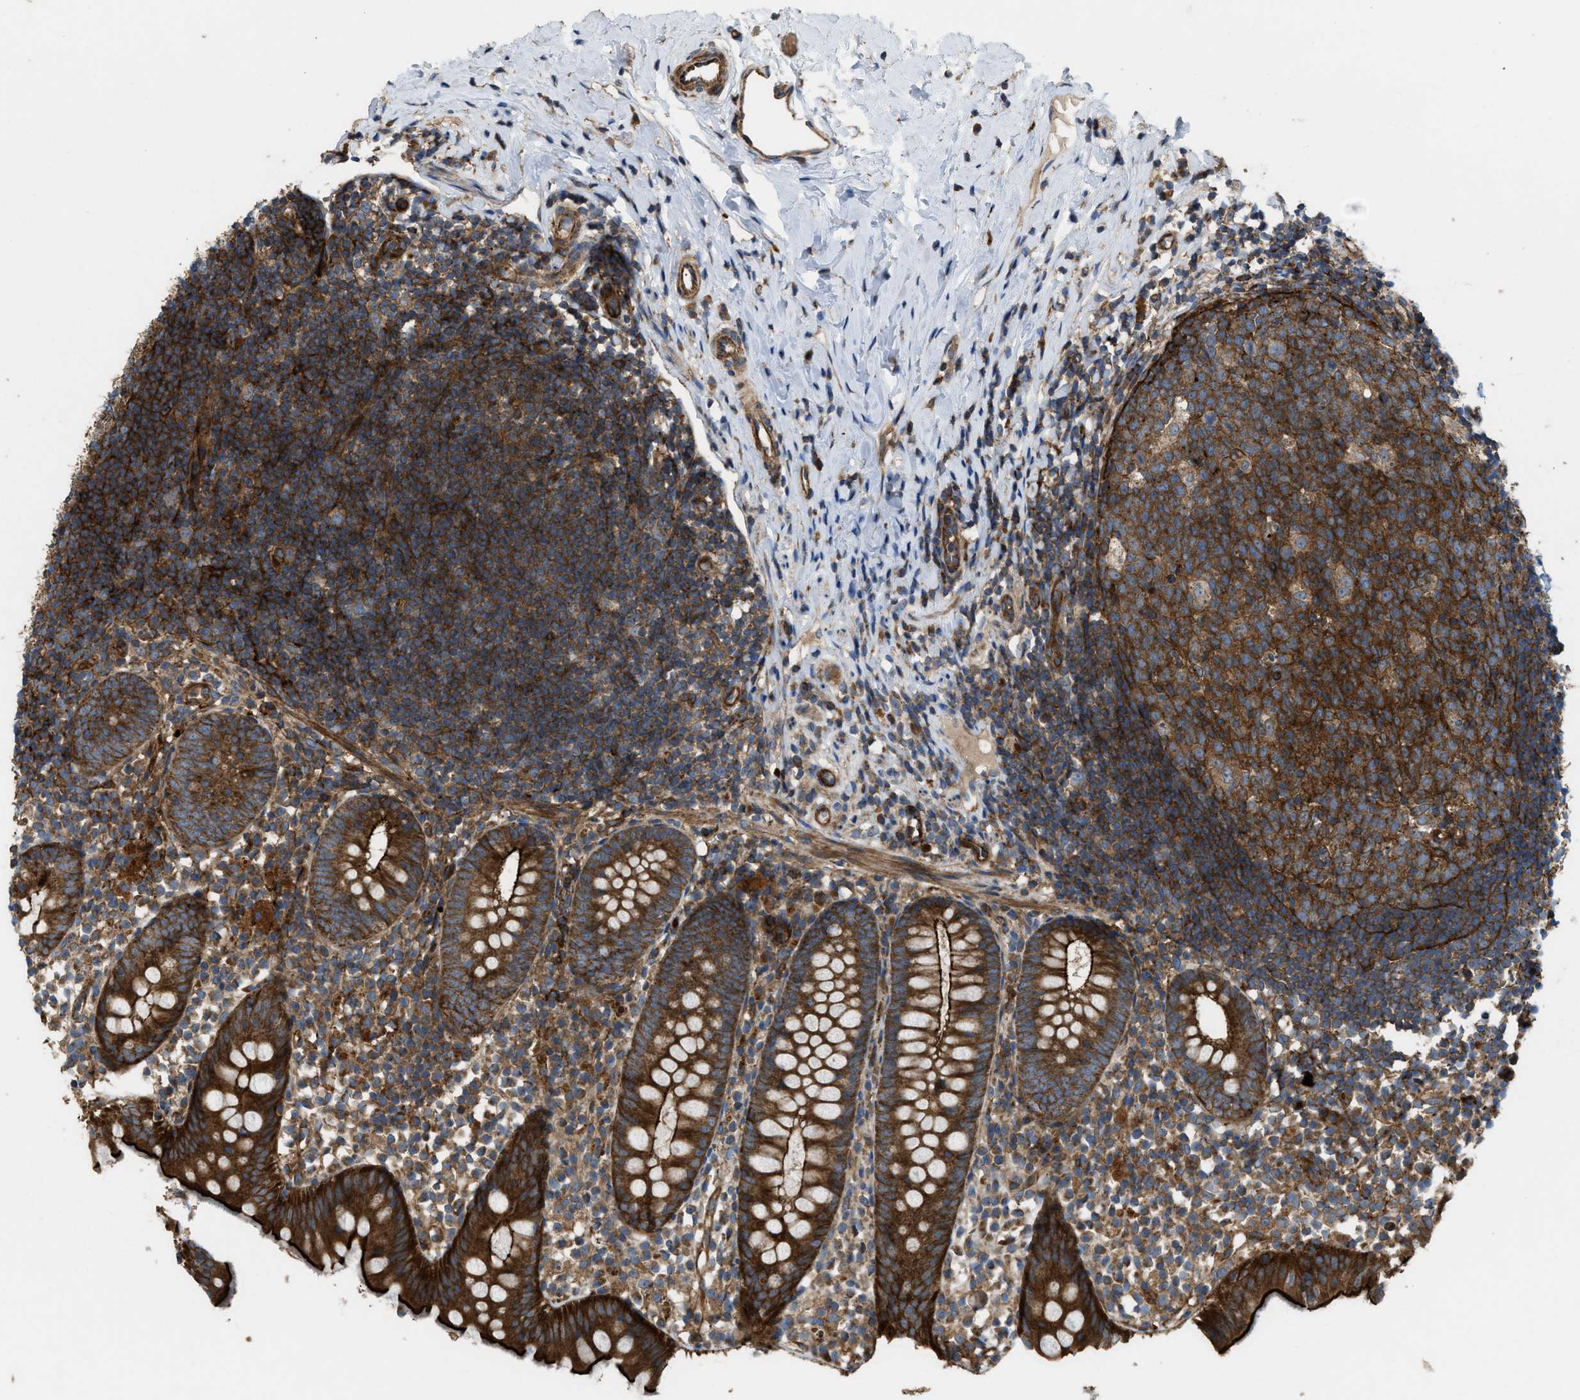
{"staining": {"intensity": "strong", "quantity": ">75%", "location": "cytoplasmic/membranous"}, "tissue": "appendix", "cell_type": "Glandular cells", "image_type": "normal", "snomed": [{"axis": "morphology", "description": "Normal tissue, NOS"}, {"axis": "topography", "description": "Appendix"}], "caption": "IHC of unremarkable human appendix reveals high levels of strong cytoplasmic/membranous staining in about >75% of glandular cells. IHC stains the protein of interest in brown and the nuclei are stained blue.", "gene": "EGLN1", "patient": {"sex": "female", "age": 20}}